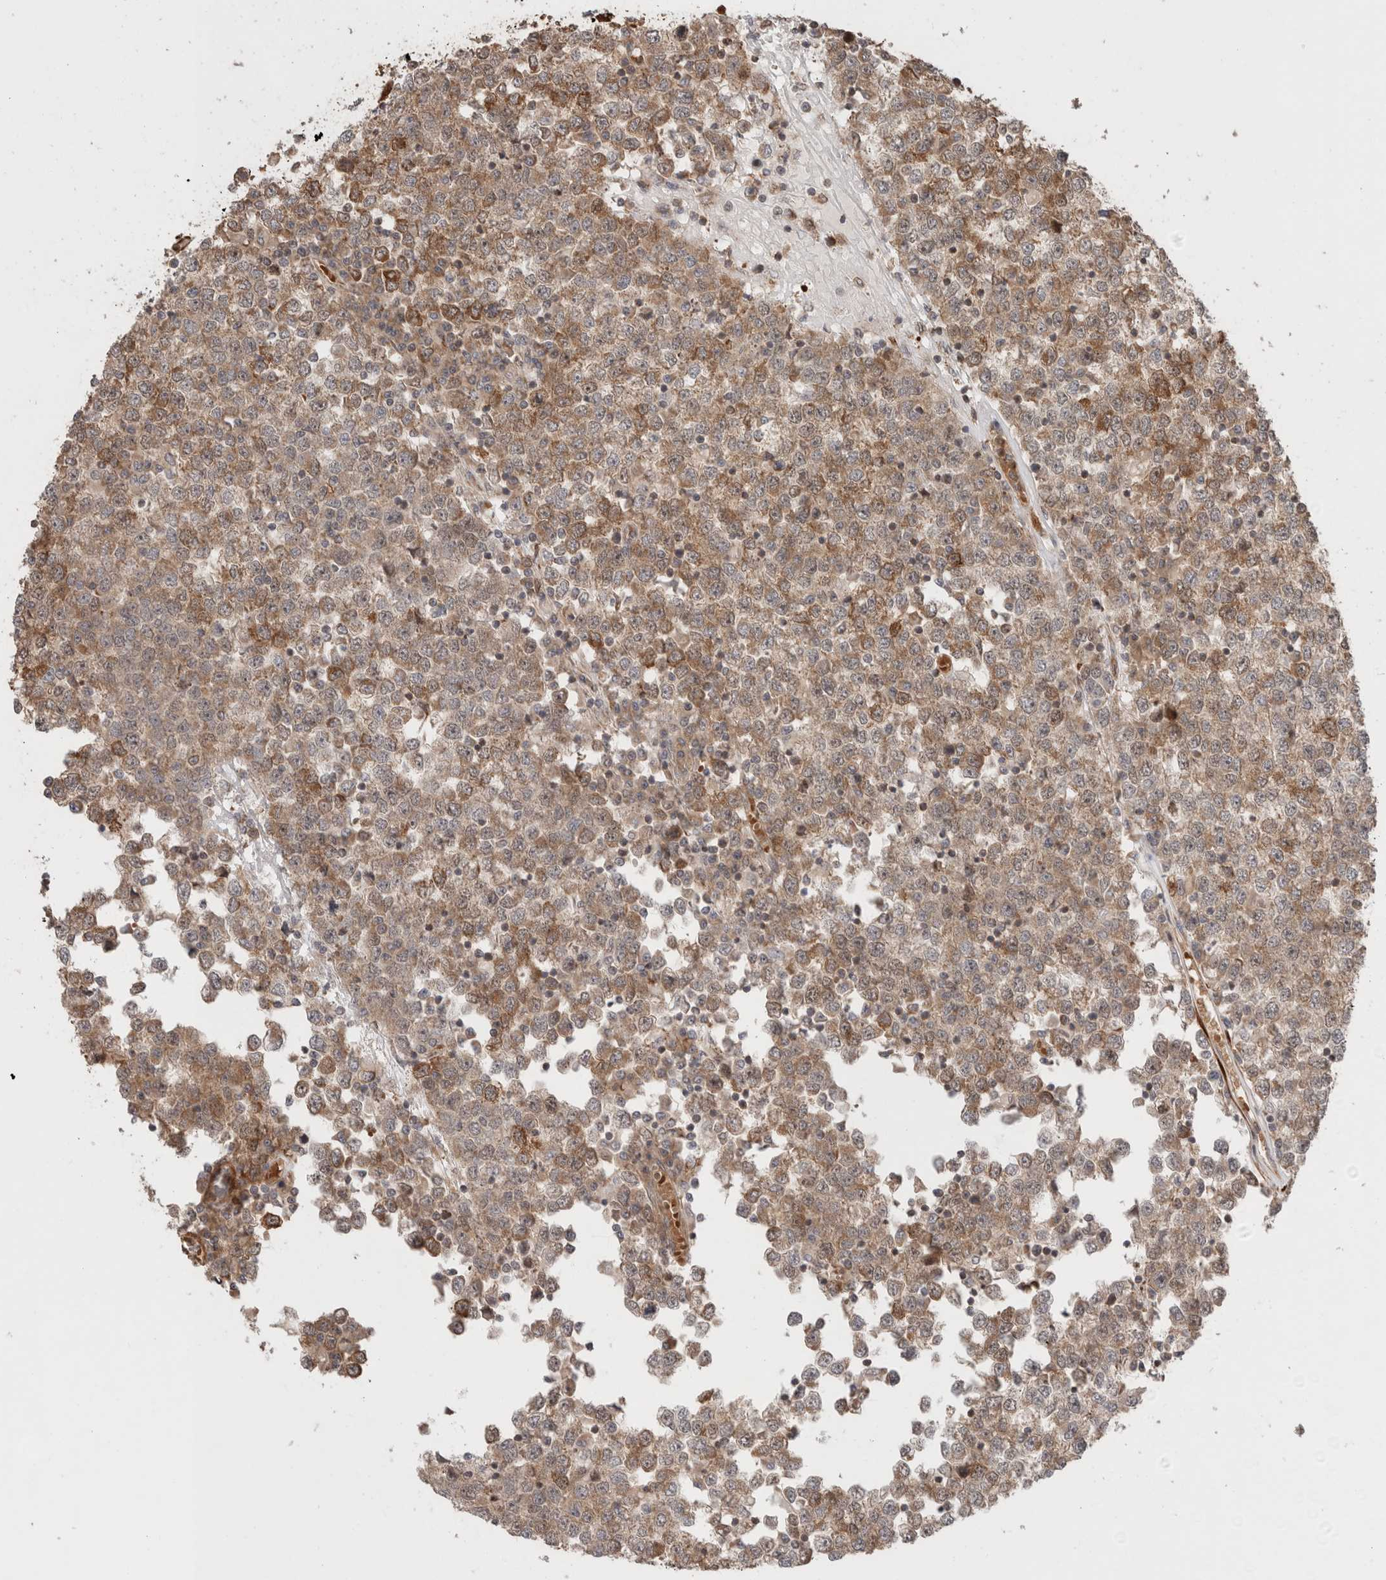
{"staining": {"intensity": "moderate", "quantity": ">75%", "location": "cytoplasmic/membranous"}, "tissue": "testis cancer", "cell_type": "Tumor cells", "image_type": "cancer", "snomed": [{"axis": "morphology", "description": "Seminoma, NOS"}, {"axis": "topography", "description": "Testis"}], "caption": "This histopathology image displays immunohistochemistry (IHC) staining of seminoma (testis), with medium moderate cytoplasmic/membranous staining in about >75% of tumor cells.", "gene": "ZNF649", "patient": {"sex": "male", "age": 65}}